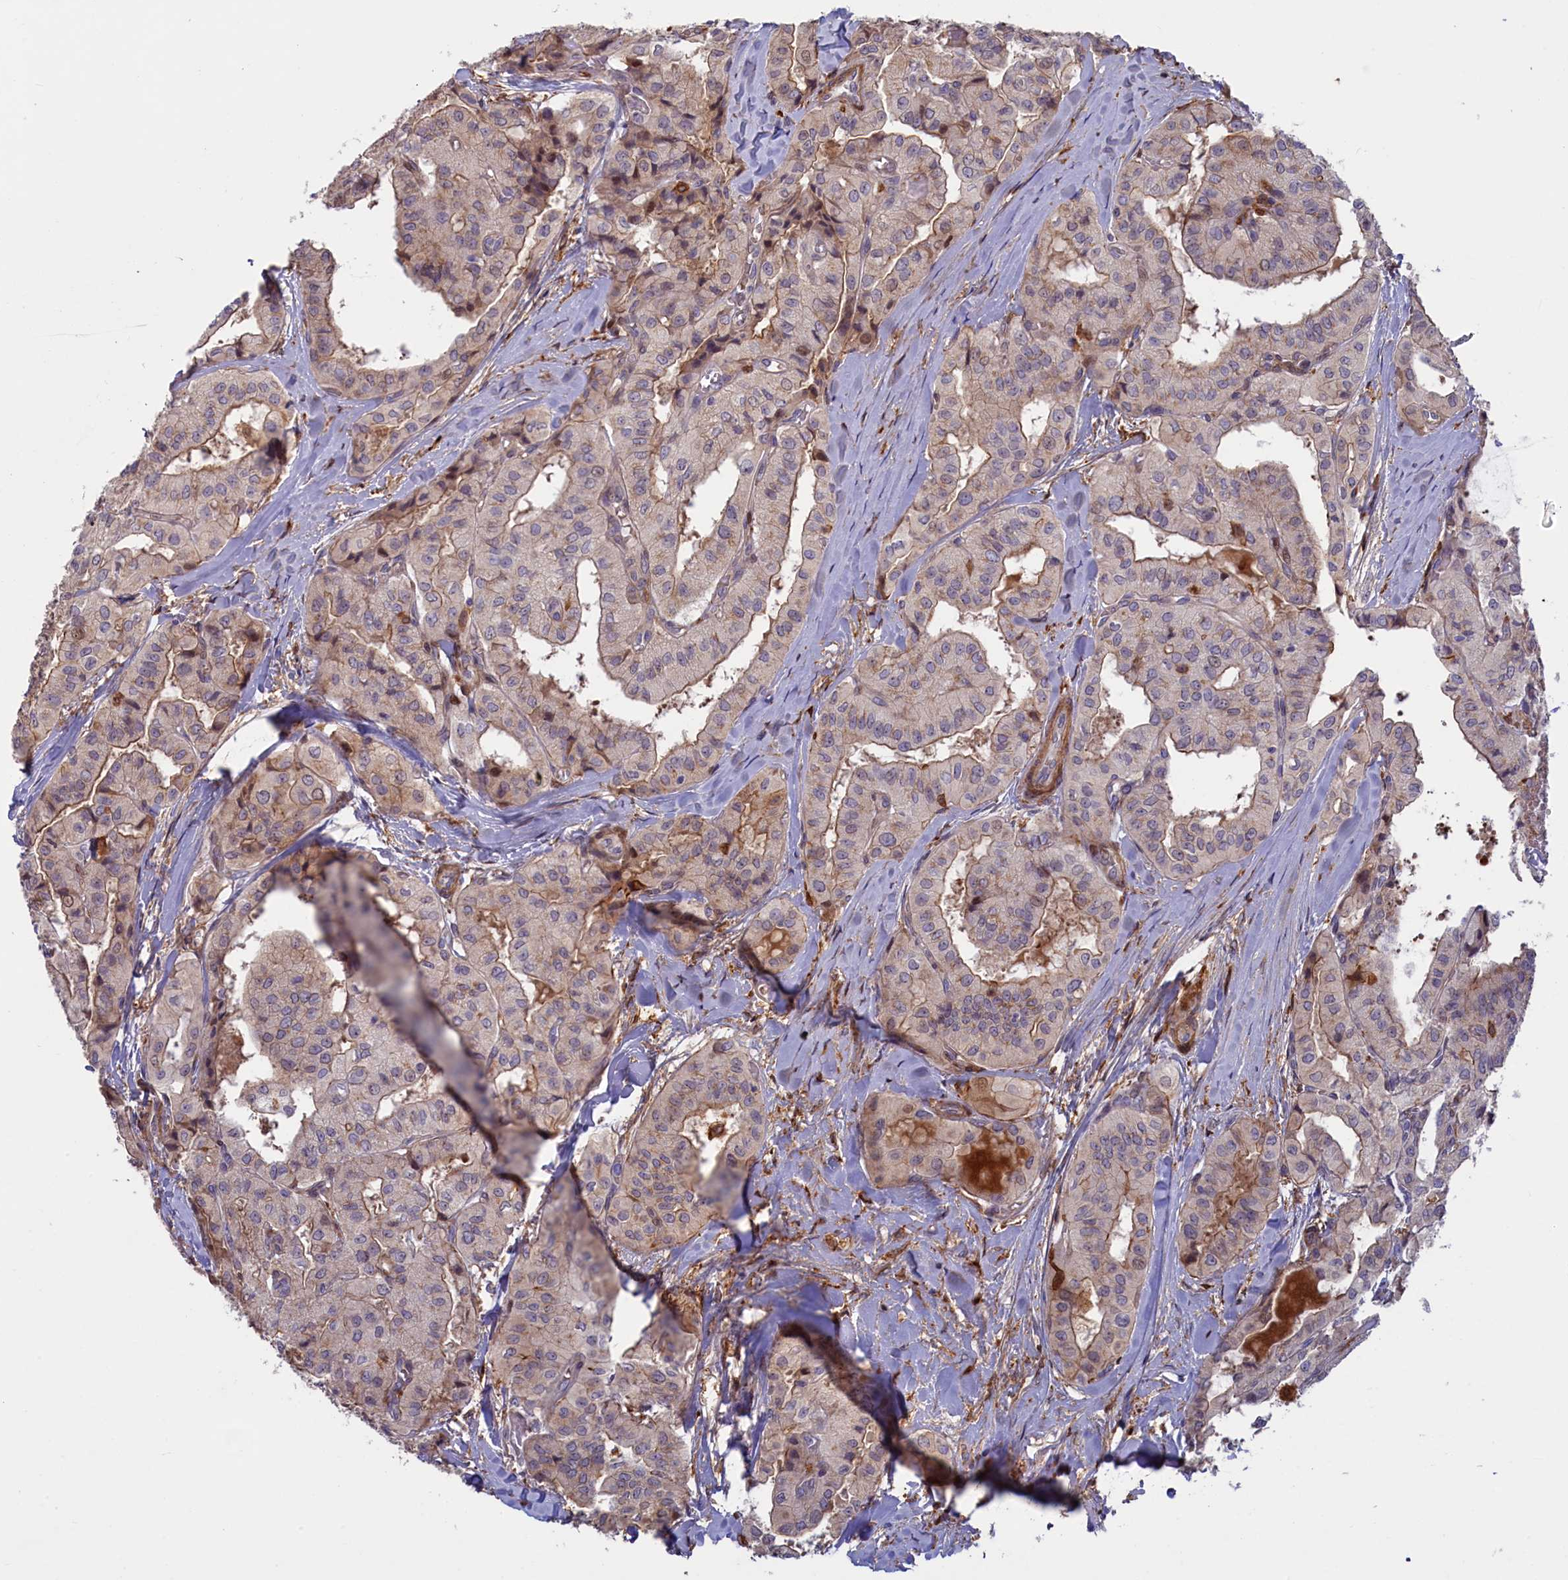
{"staining": {"intensity": "weak", "quantity": "25%-75%", "location": "cytoplasmic/membranous"}, "tissue": "thyroid cancer", "cell_type": "Tumor cells", "image_type": "cancer", "snomed": [{"axis": "morphology", "description": "Papillary adenocarcinoma, NOS"}, {"axis": "topography", "description": "Thyroid gland"}], "caption": "Human papillary adenocarcinoma (thyroid) stained for a protein (brown) demonstrates weak cytoplasmic/membranous positive staining in about 25%-75% of tumor cells.", "gene": "FERMT1", "patient": {"sex": "female", "age": 59}}